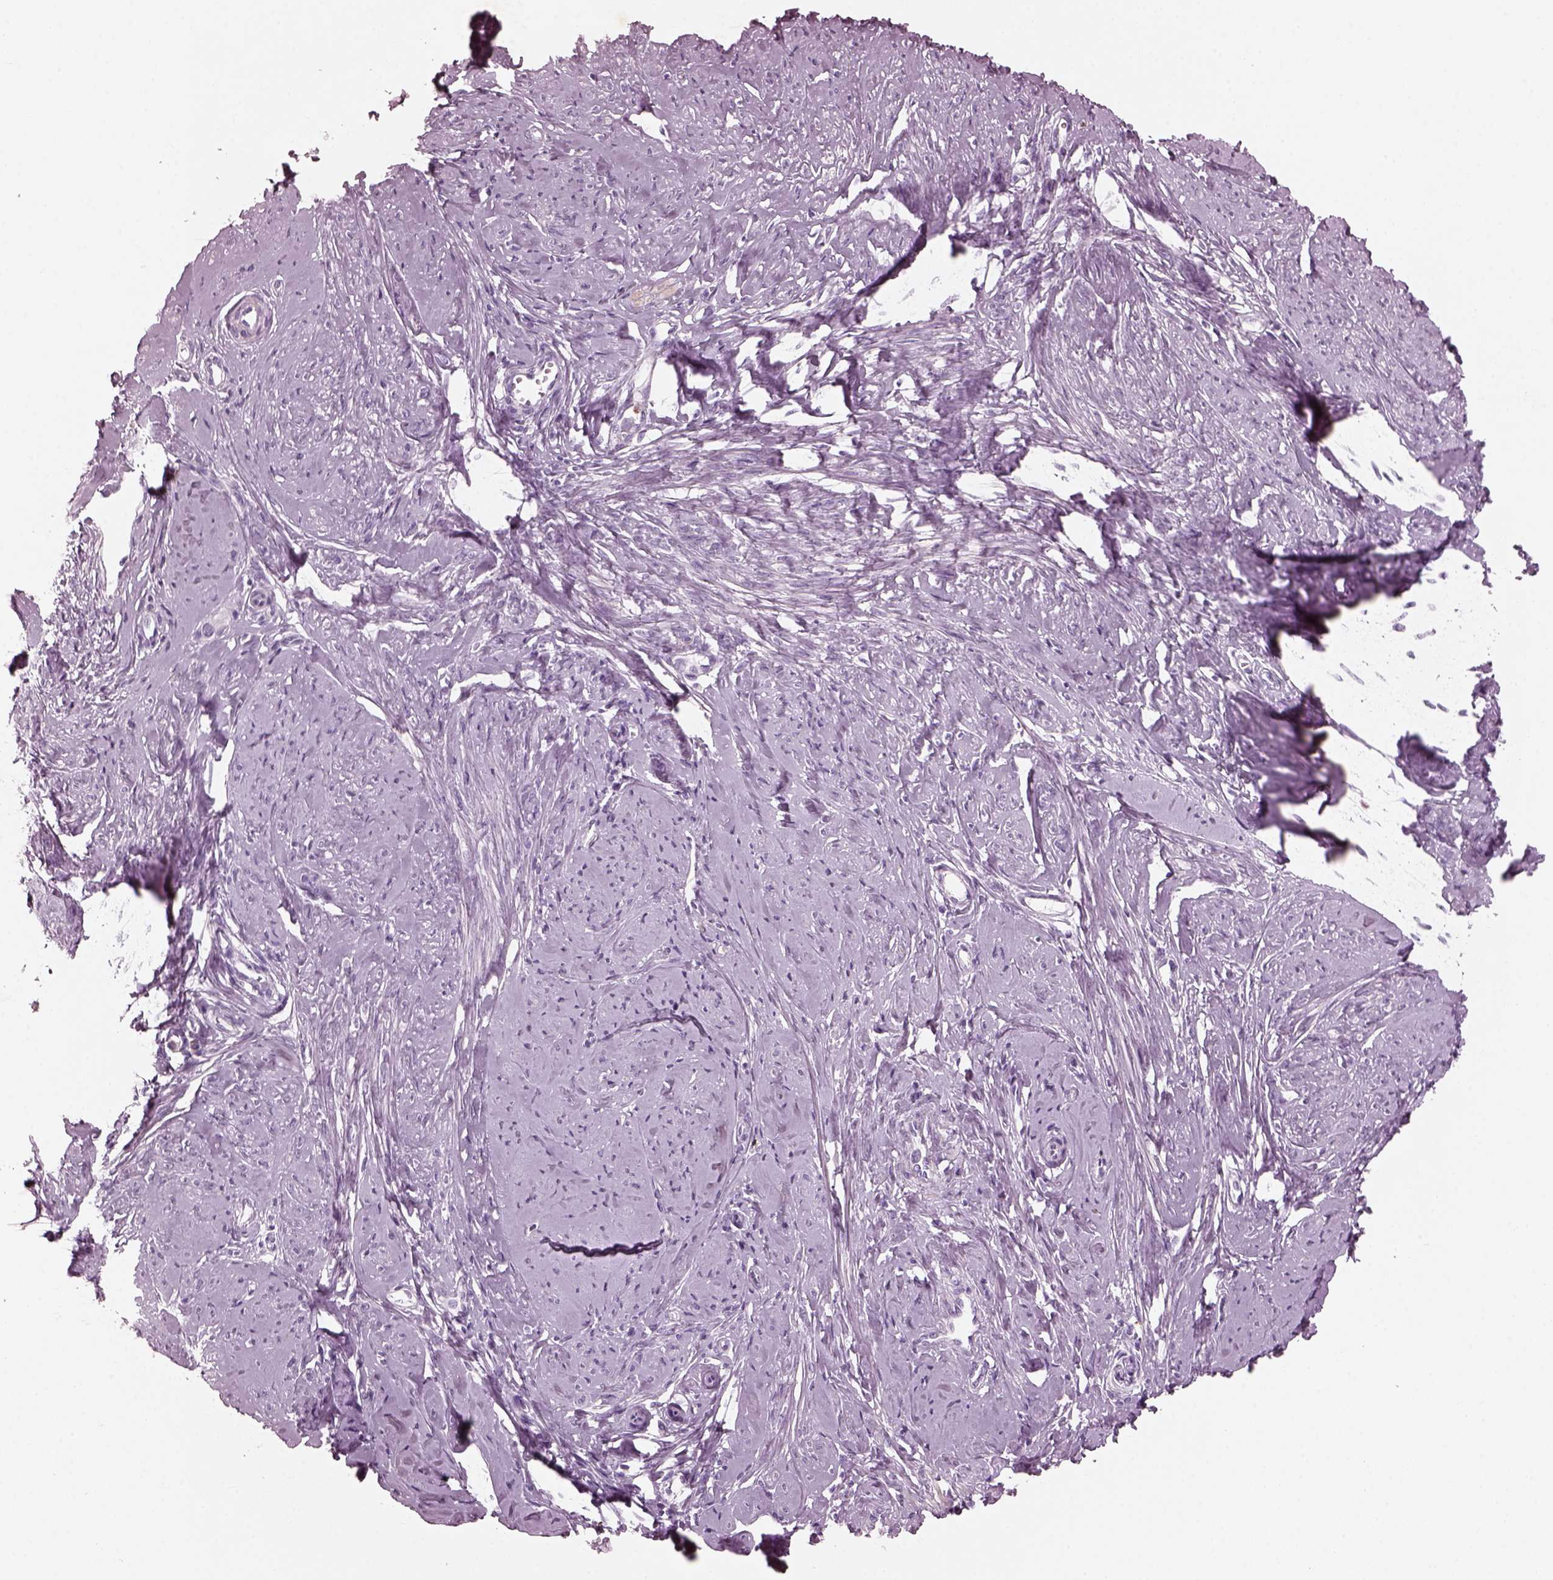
{"staining": {"intensity": "negative", "quantity": "none", "location": "none"}, "tissue": "smooth muscle", "cell_type": "Smooth muscle cells", "image_type": "normal", "snomed": [{"axis": "morphology", "description": "Normal tissue, NOS"}, {"axis": "topography", "description": "Smooth muscle"}], "caption": "IHC of normal smooth muscle shows no staining in smooth muscle cells.", "gene": "SLAMF8", "patient": {"sex": "female", "age": 48}}